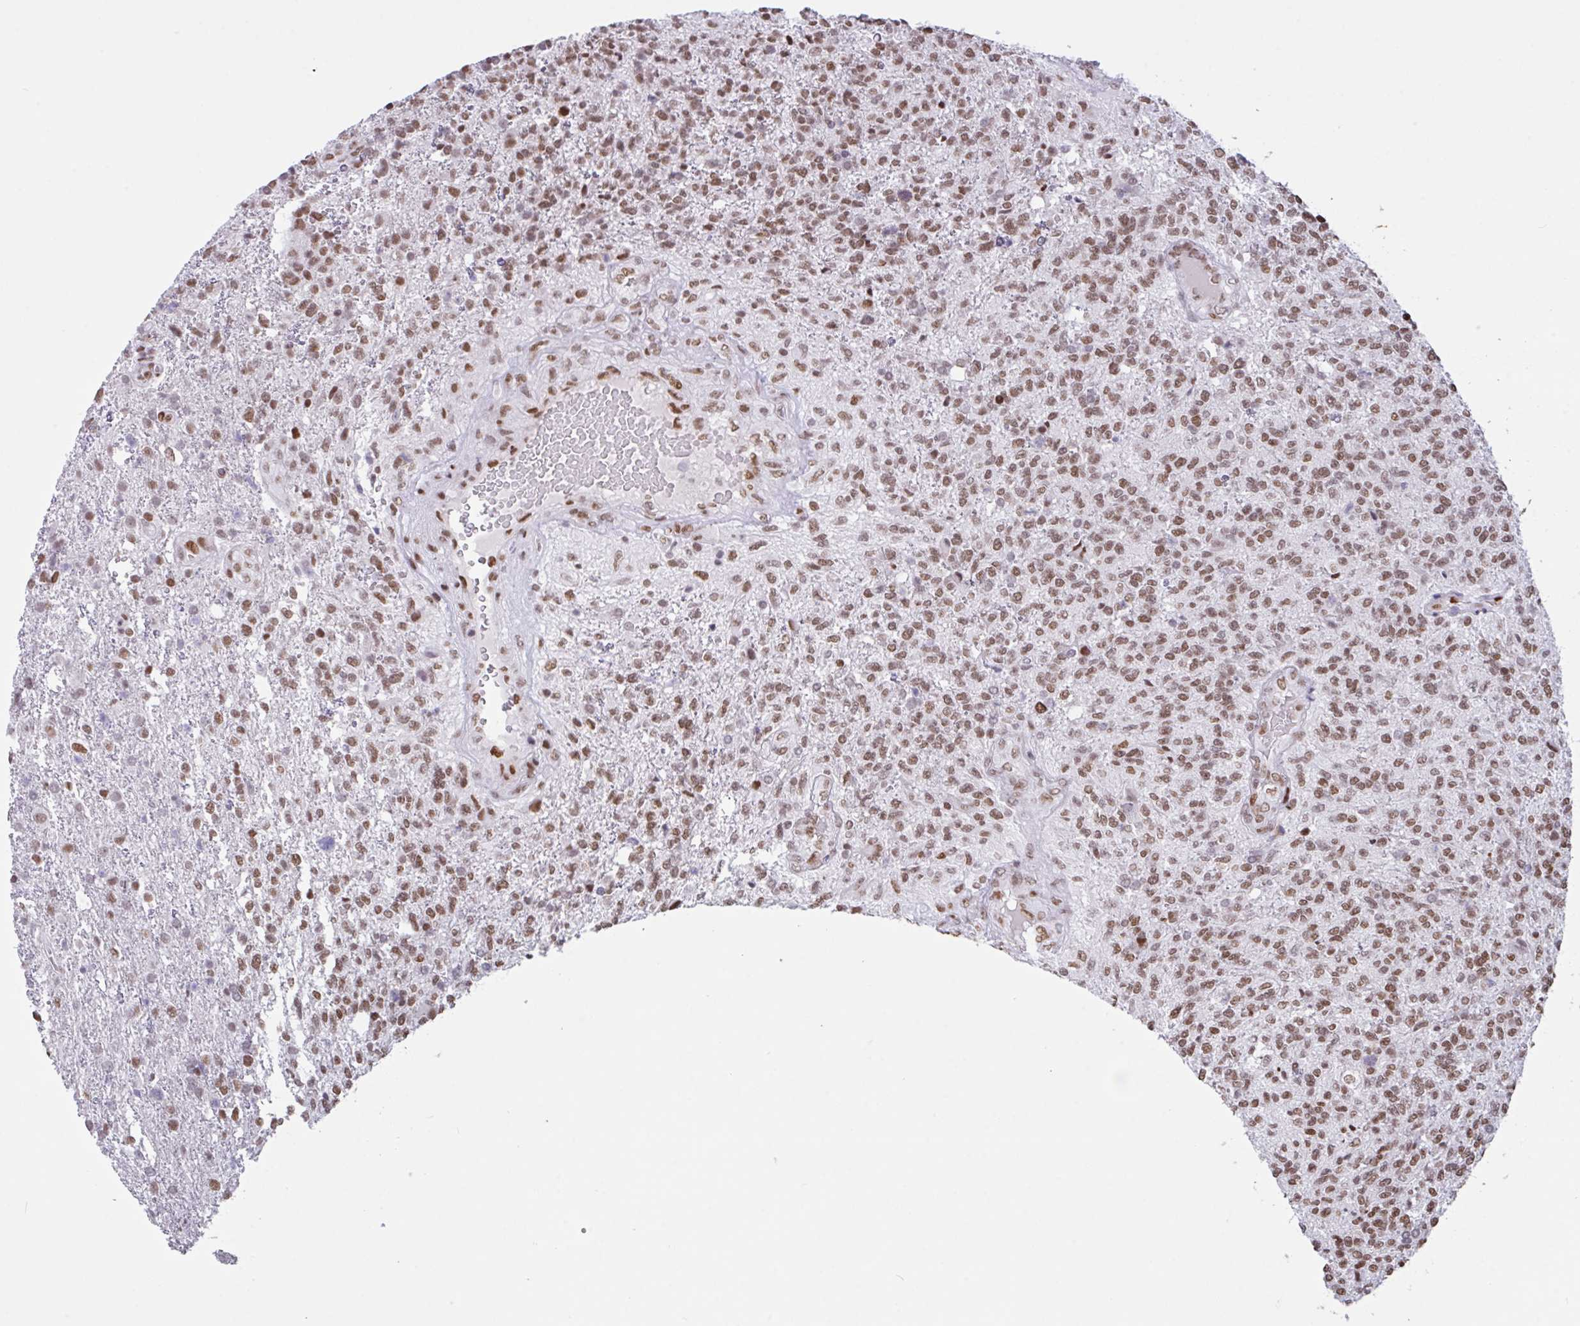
{"staining": {"intensity": "moderate", "quantity": ">75%", "location": "nuclear"}, "tissue": "glioma", "cell_type": "Tumor cells", "image_type": "cancer", "snomed": [{"axis": "morphology", "description": "Glioma, malignant, High grade"}, {"axis": "topography", "description": "Brain"}], "caption": "This micrograph reveals IHC staining of glioma, with medium moderate nuclear expression in approximately >75% of tumor cells.", "gene": "CLP1", "patient": {"sex": "male", "age": 56}}